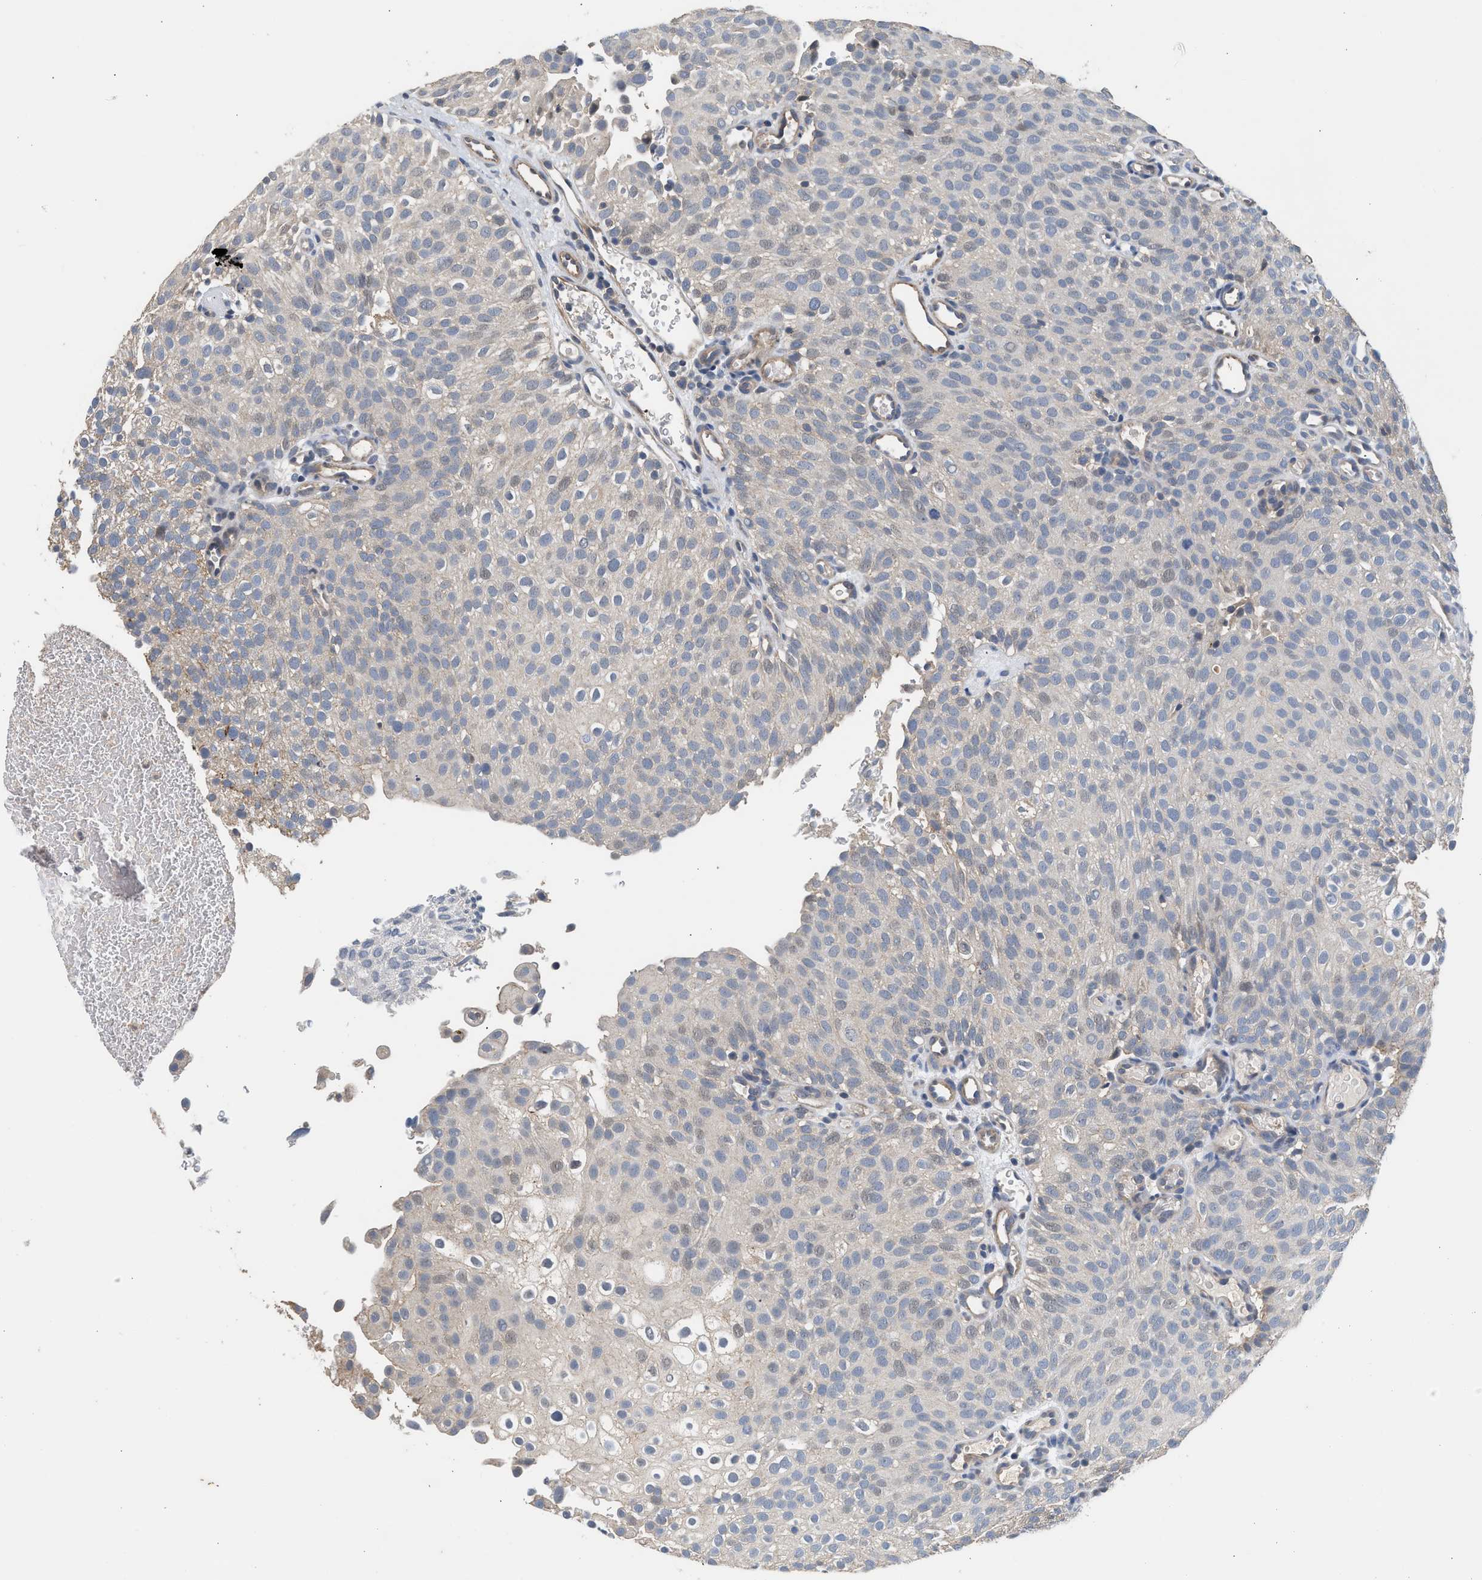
{"staining": {"intensity": "weak", "quantity": "<25%", "location": "cytoplasmic/membranous,nuclear"}, "tissue": "urothelial cancer", "cell_type": "Tumor cells", "image_type": "cancer", "snomed": [{"axis": "morphology", "description": "Urothelial carcinoma, Low grade"}, {"axis": "topography", "description": "Urinary bladder"}], "caption": "The immunohistochemistry (IHC) micrograph has no significant expression in tumor cells of low-grade urothelial carcinoma tissue.", "gene": "CSF3R", "patient": {"sex": "male", "age": 78}}